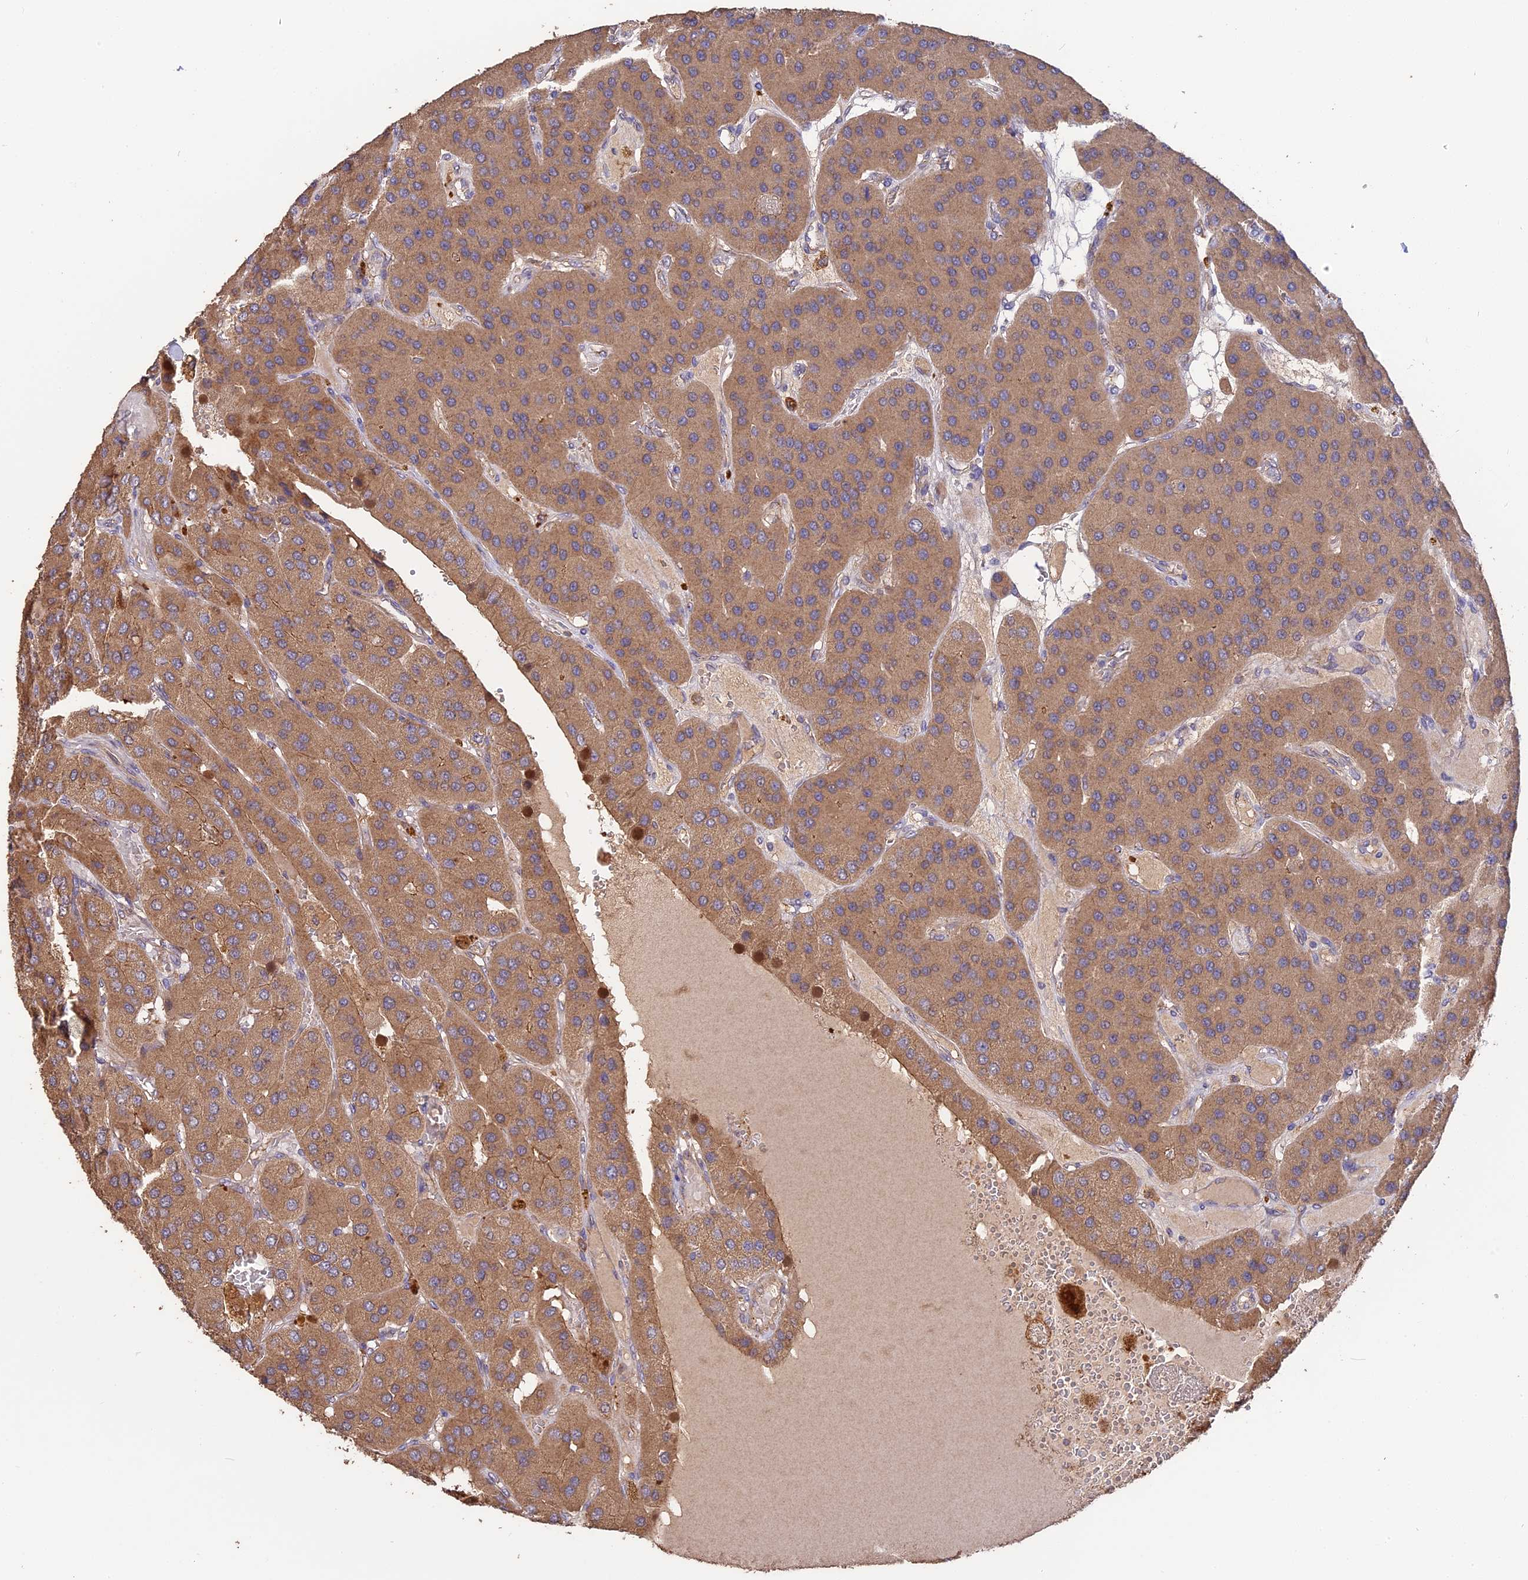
{"staining": {"intensity": "moderate", "quantity": "25%-75%", "location": "cytoplasmic/membranous"}, "tissue": "parathyroid gland", "cell_type": "Glandular cells", "image_type": "normal", "snomed": [{"axis": "morphology", "description": "Normal tissue, NOS"}, {"axis": "morphology", "description": "Adenoma, NOS"}, {"axis": "topography", "description": "Parathyroid gland"}], "caption": "Human parathyroid gland stained for a protein (brown) shows moderate cytoplasmic/membranous positive staining in approximately 25%-75% of glandular cells.", "gene": "ARHGAP40", "patient": {"sex": "female", "age": 86}}